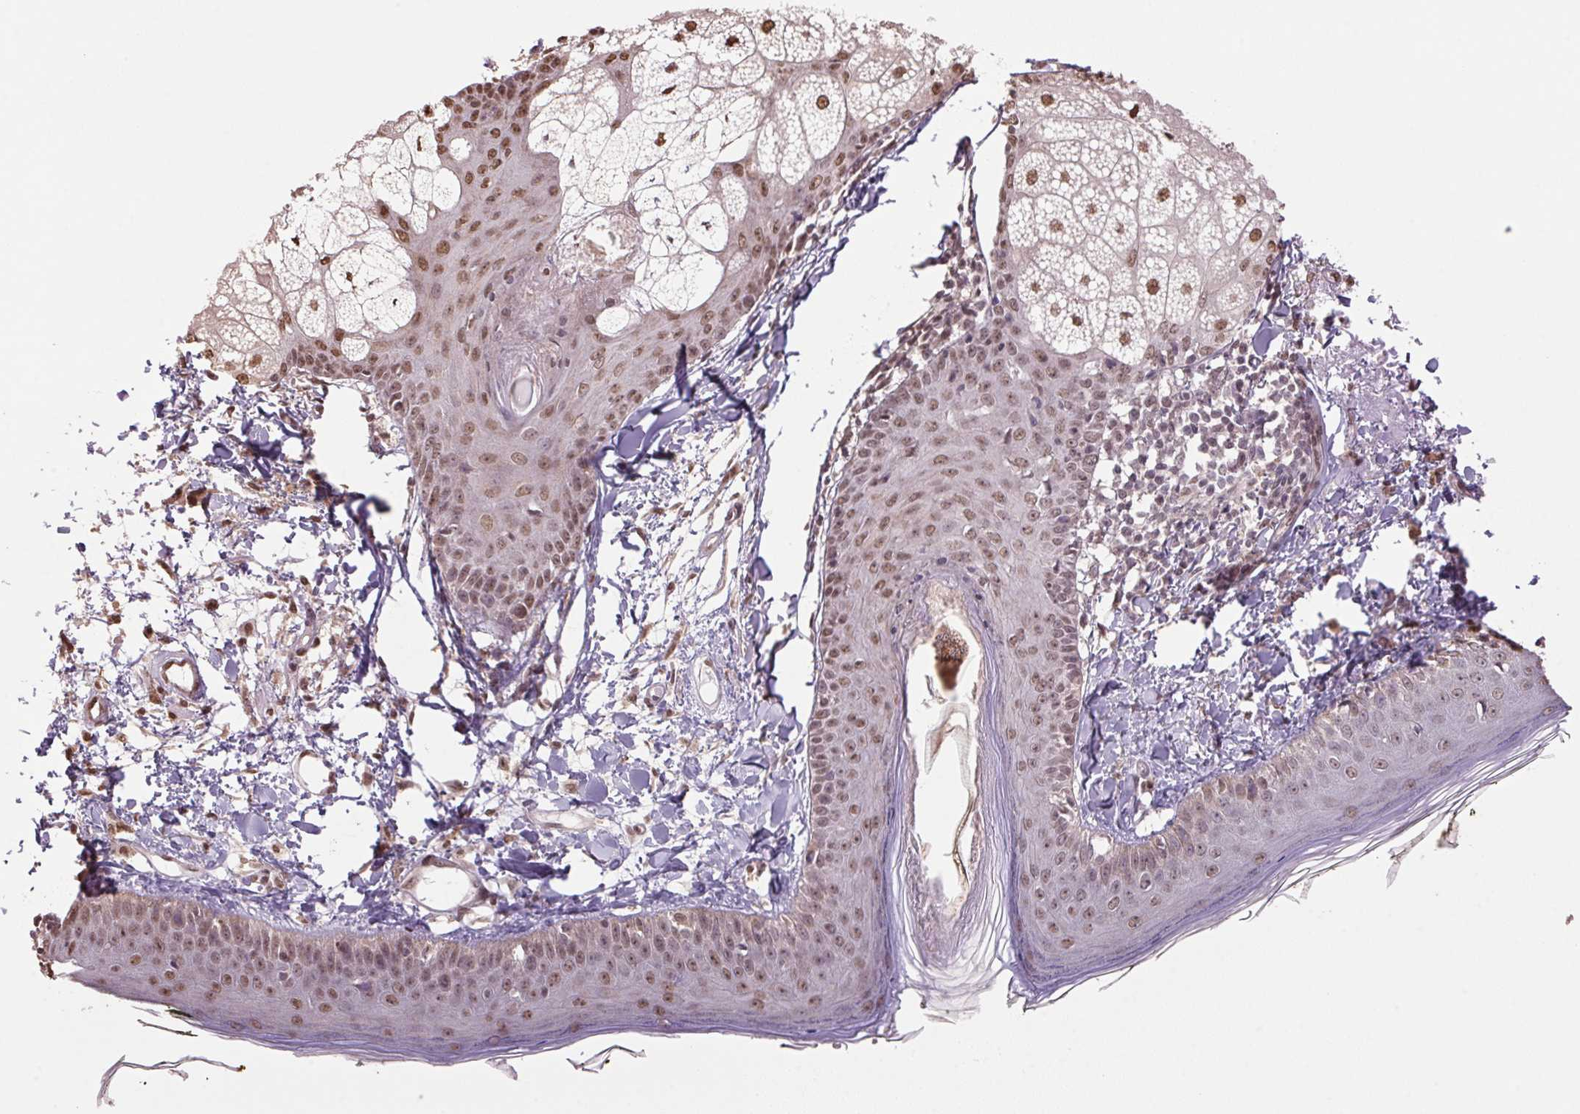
{"staining": {"intensity": "moderate", "quantity": "25%-75%", "location": "nuclear"}, "tissue": "skin", "cell_type": "Fibroblasts", "image_type": "normal", "snomed": [{"axis": "morphology", "description": "Normal tissue, NOS"}, {"axis": "topography", "description": "Skin"}], "caption": "This histopathology image displays benign skin stained with immunohistochemistry (IHC) to label a protein in brown. The nuclear of fibroblasts show moderate positivity for the protein. Nuclei are counter-stained blue.", "gene": "VWA3B", "patient": {"sex": "male", "age": 76}}